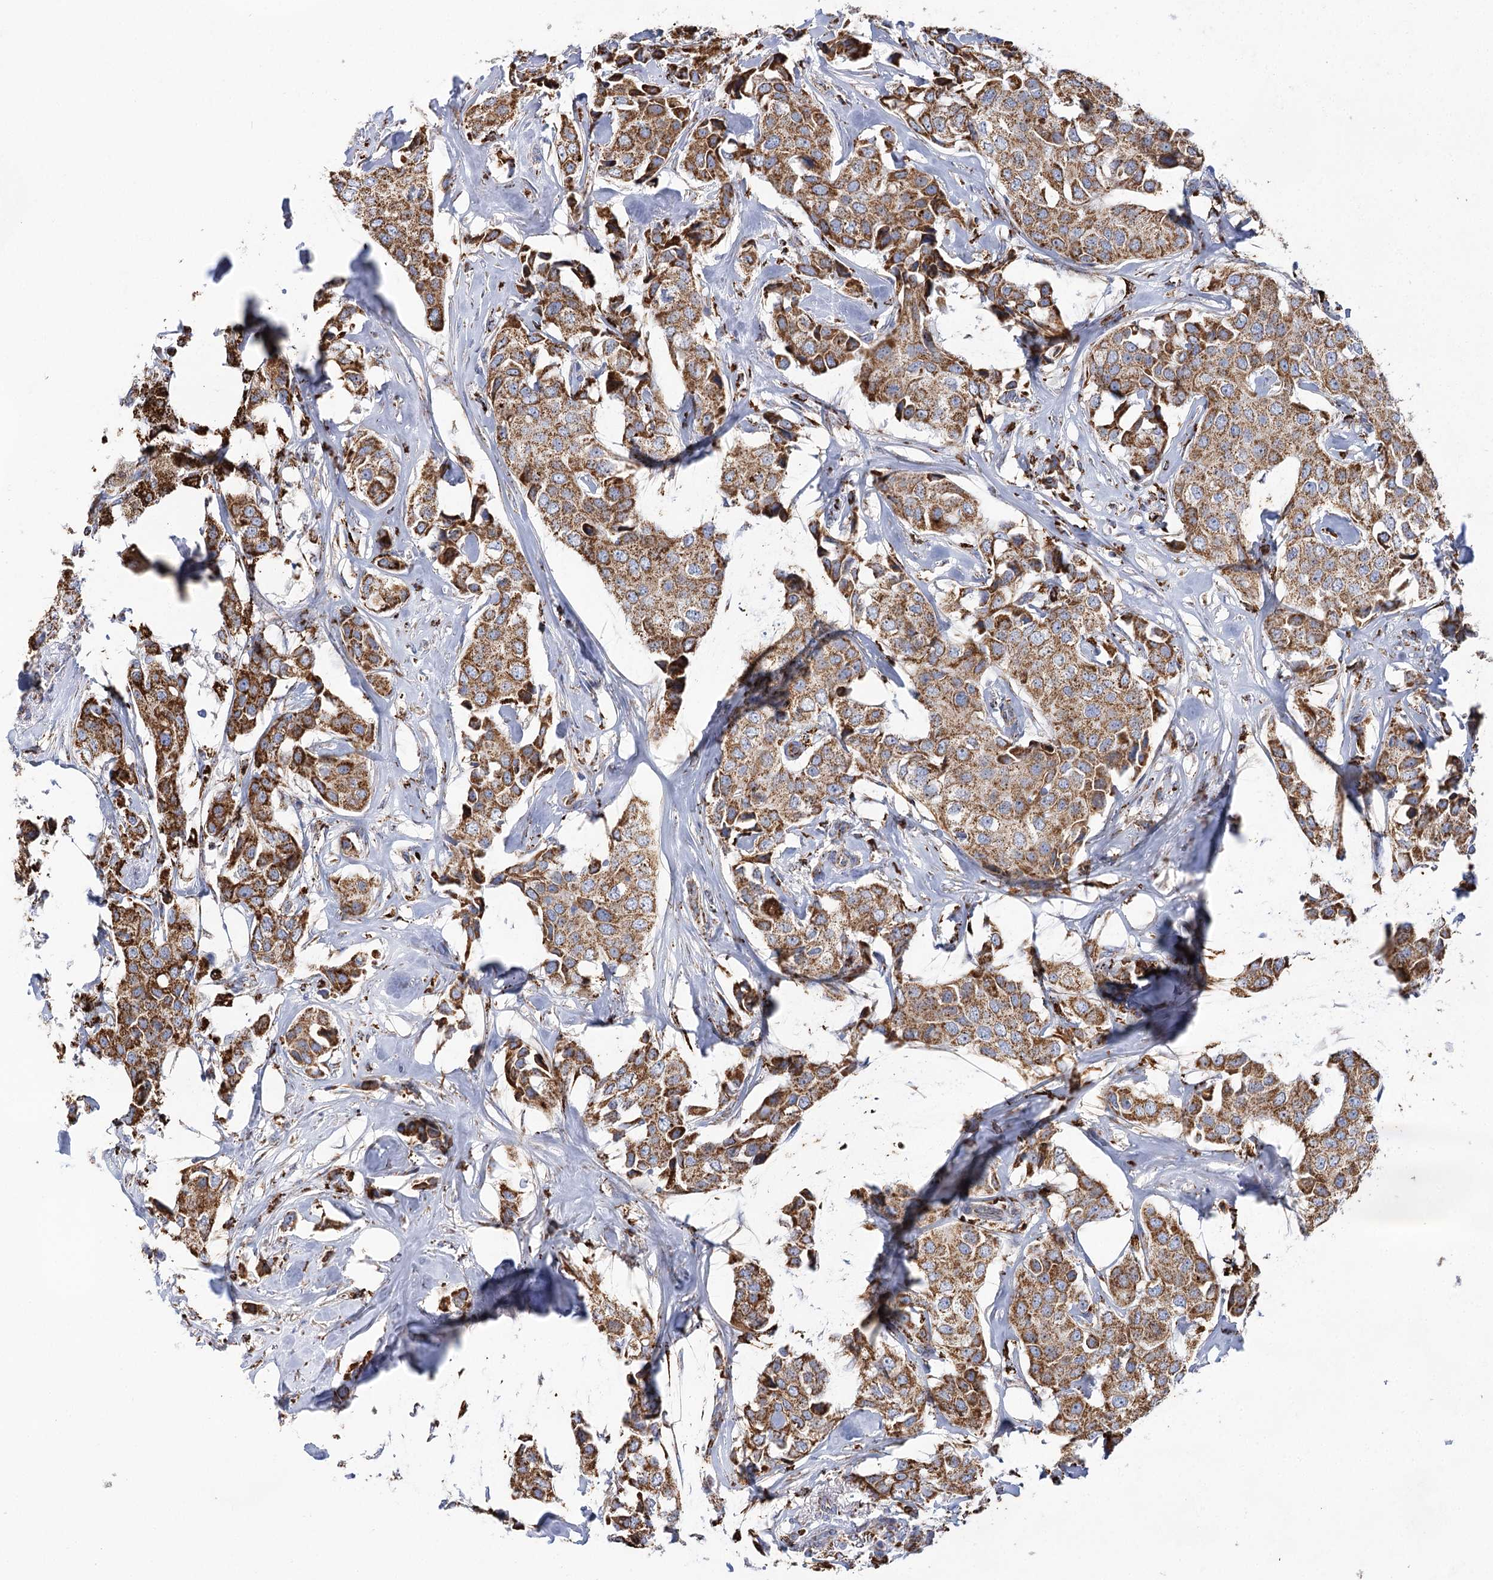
{"staining": {"intensity": "strong", "quantity": ">75%", "location": "cytoplasmic/membranous"}, "tissue": "breast cancer", "cell_type": "Tumor cells", "image_type": "cancer", "snomed": [{"axis": "morphology", "description": "Duct carcinoma"}, {"axis": "topography", "description": "Breast"}], "caption": "A high-resolution micrograph shows IHC staining of breast cancer, which reveals strong cytoplasmic/membranous staining in approximately >75% of tumor cells.", "gene": "NADK2", "patient": {"sex": "female", "age": 80}}